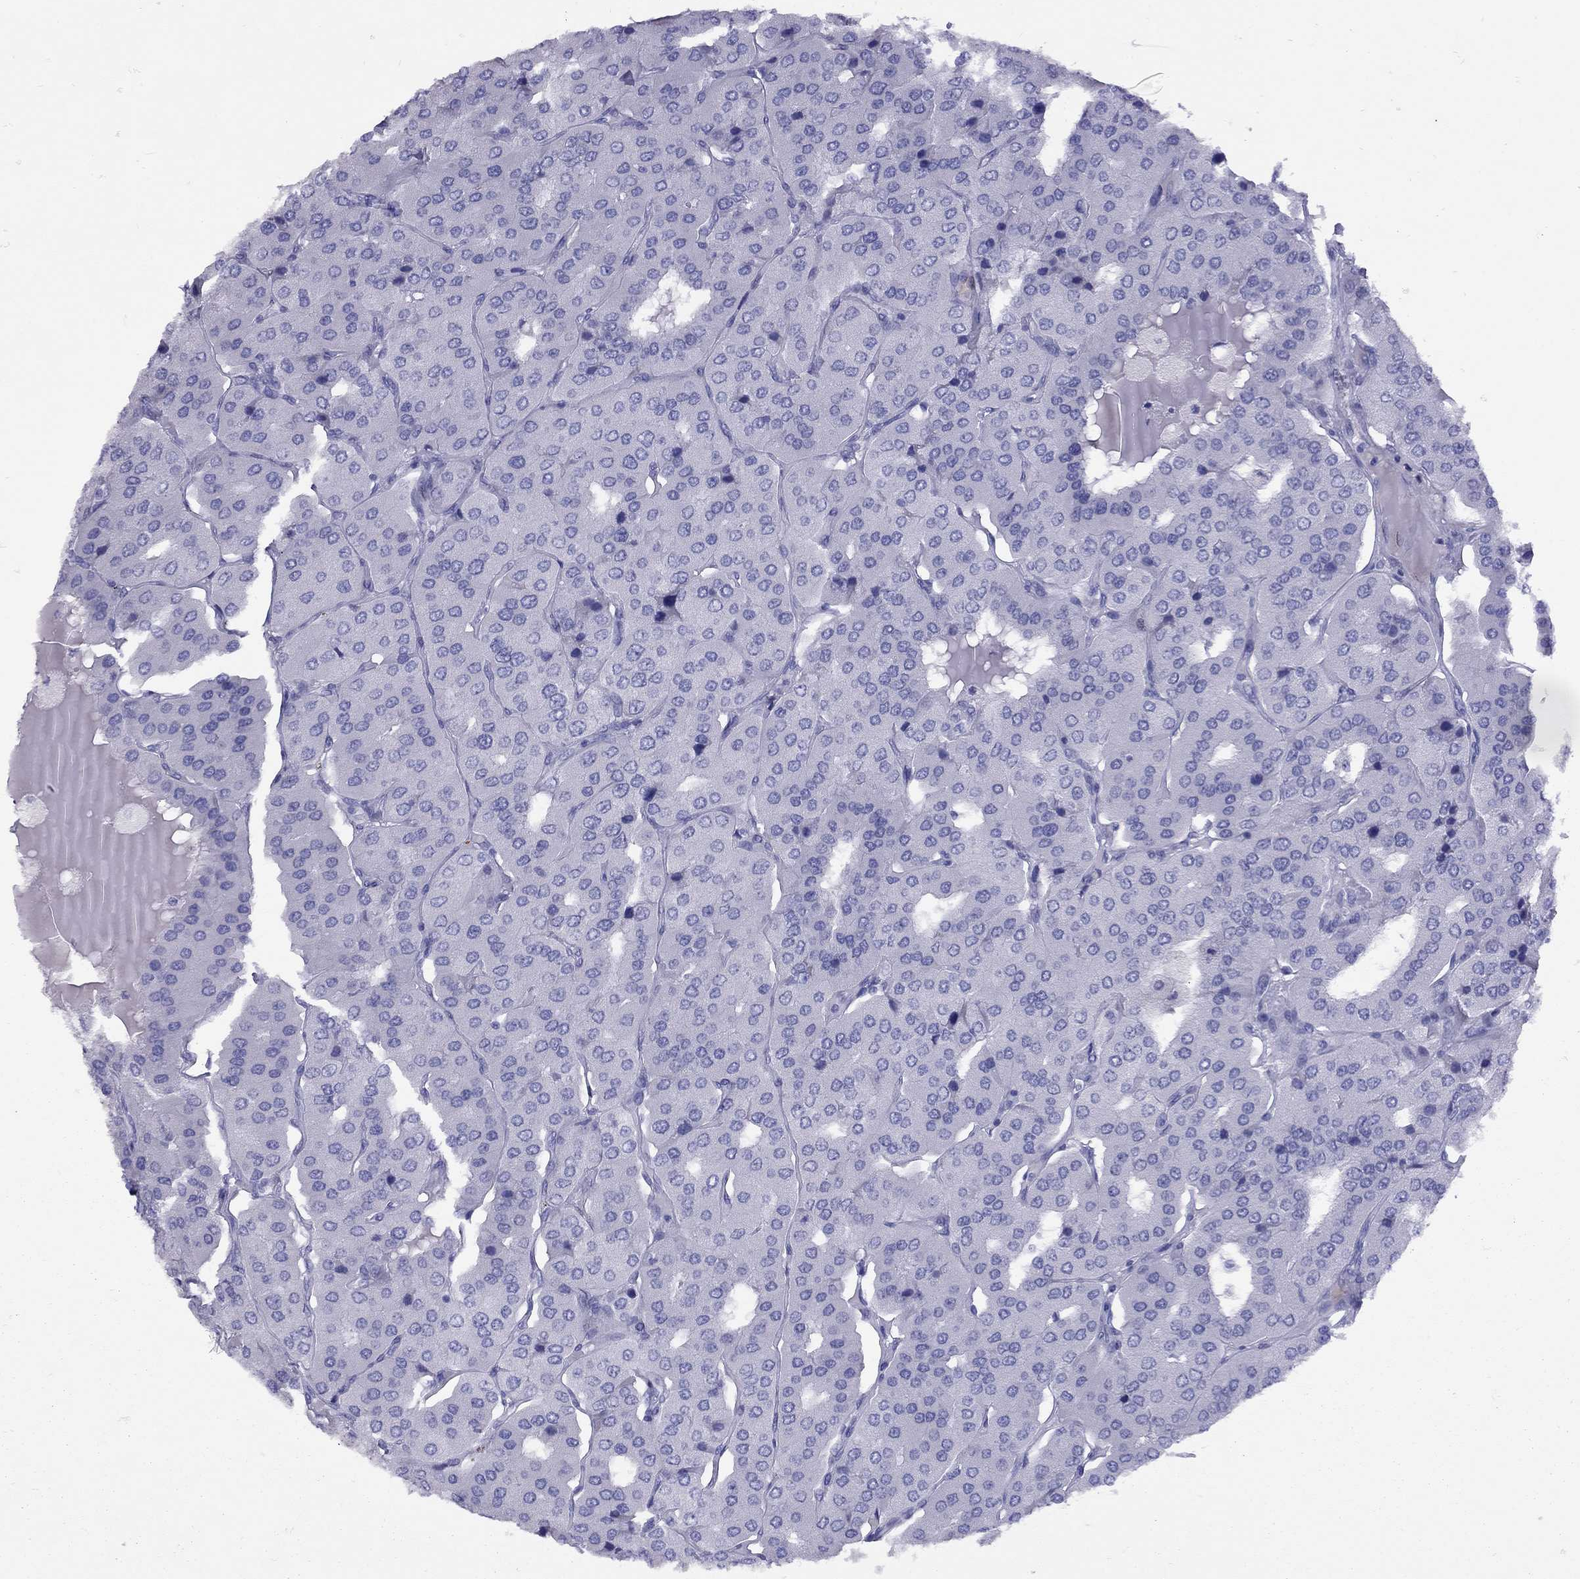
{"staining": {"intensity": "negative", "quantity": "none", "location": "none"}, "tissue": "parathyroid gland", "cell_type": "Glandular cells", "image_type": "normal", "snomed": [{"axis": "morphology", "description": "Normal tissue, NOS"}, {"axis": "morphology", "description": "Adenoma, NOS"}, {"axis": "topography", "description": "Parathyroid gland"}], "caption": "High magnification brightfield microscopy of unremarkable parathyroid gland stained with DAB (3,3'-diaminobenzidine) (brown) and counterstained with hematoxylin (blue): glandular cells show no significant positivity. Brightfield microscopy of immunohistochemistry (IHC) stained with DAB (brown) and hematoxylin (blue), captured at high magnification.", "gene": "GRIA2", "patient": {"sex": "female", "age": 86}}